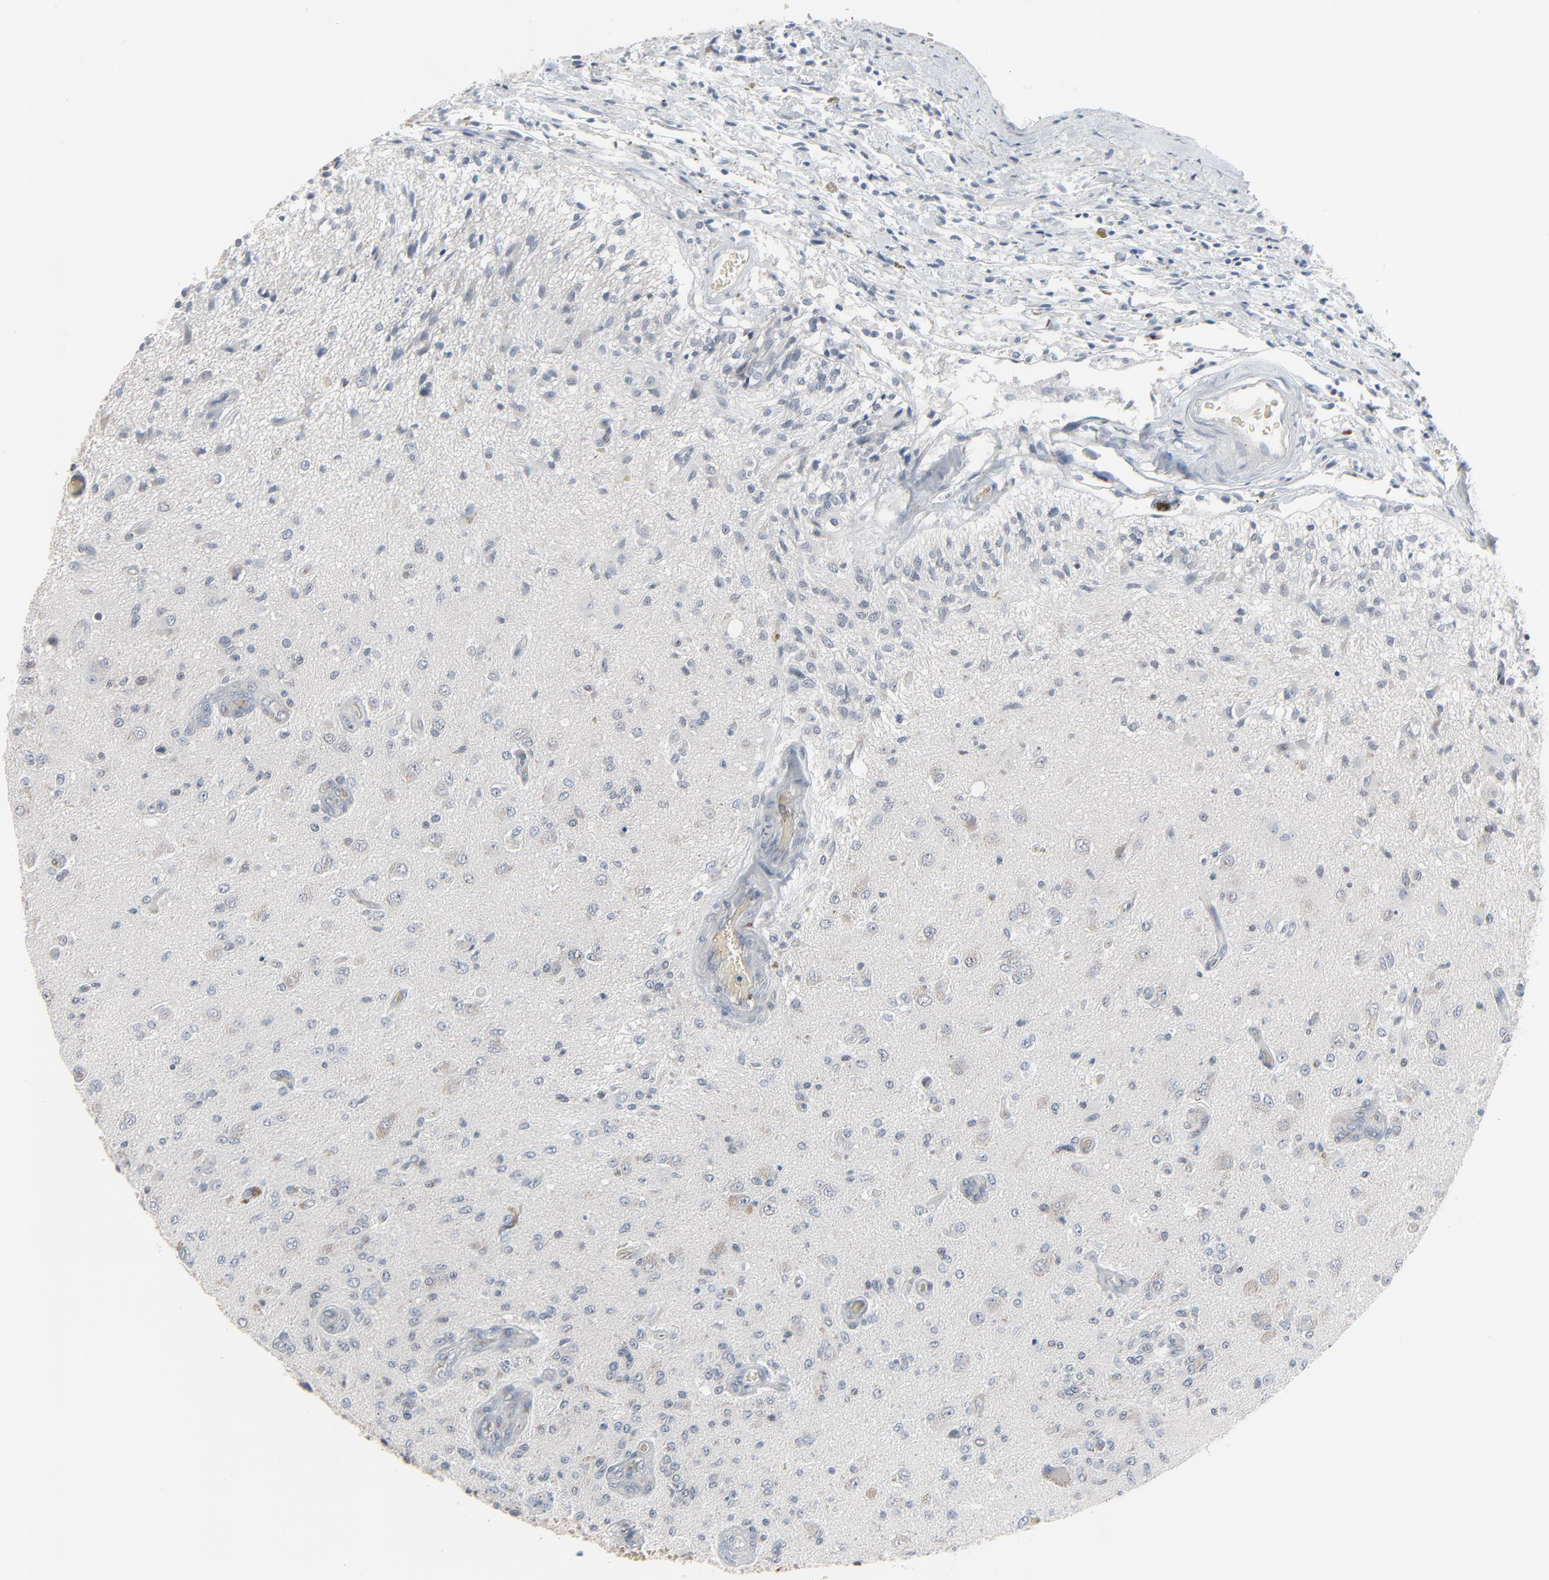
{"staining": {"intensity": "negative", "quantity": "none", "location": "none"}, "tissue": "glioma", "cell_type": "Tumor cells", "image_type": "cancer", "snomed": [{"axis": "morphology", "description": "Normal tissue, NOS"}, {"axis": "morphology", "description": "Glioma, malignant, High grade"}, {"axis": "topography", "description": "Cerebral cortex"}], "caption": "This is an immunohistochemistry (IHC) photomicrograph of human malignant high-grade glioma. There is no positivity in tumor cells.", "gene": "SAGE1", "patient": {"sex": "male", "age": 77}}